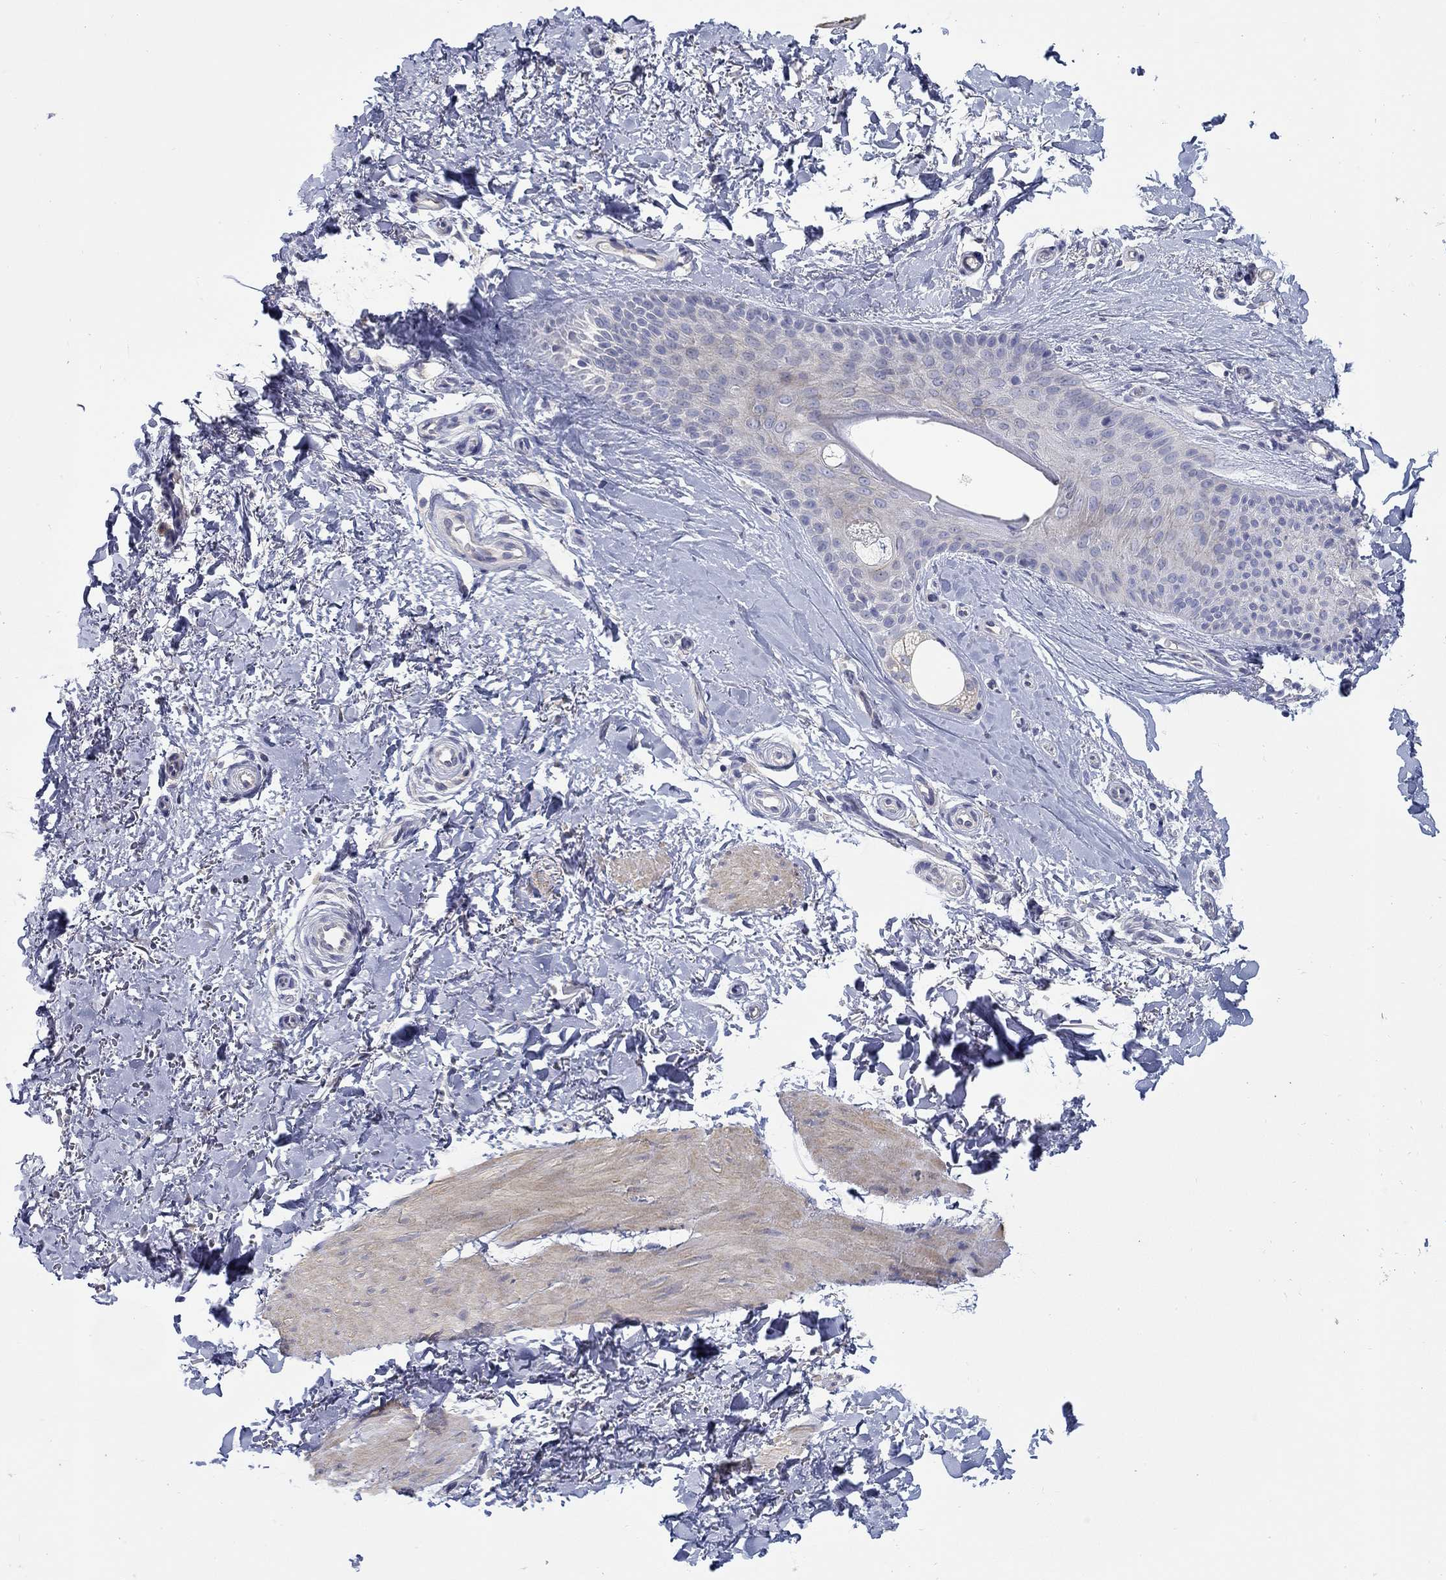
{"staining": {"intensity": "negative", "quantity": "none", "location": "none"}, "tissue": "skin", "cell_type": "Fibroblasts", "image_type": "normal", "snomed": [{"axis": "morphology", "description": "Normal tissue, NOS"}, {"axis": "morphology", "description": "Inflammation, NOS"}, {"axis": "morphology", "description": "Fibrosis, NOS"}, {"axis": "topography", "description": "Skin"}], "caption": "High magnification brightfield microscopy of benign skin stained with DAB (brown) and counterstained with hematoxylin (blue): fibroblasts show no significant positivity.", "gene": "ABCA4", "patient": {"sex": "male", "age": 71}}